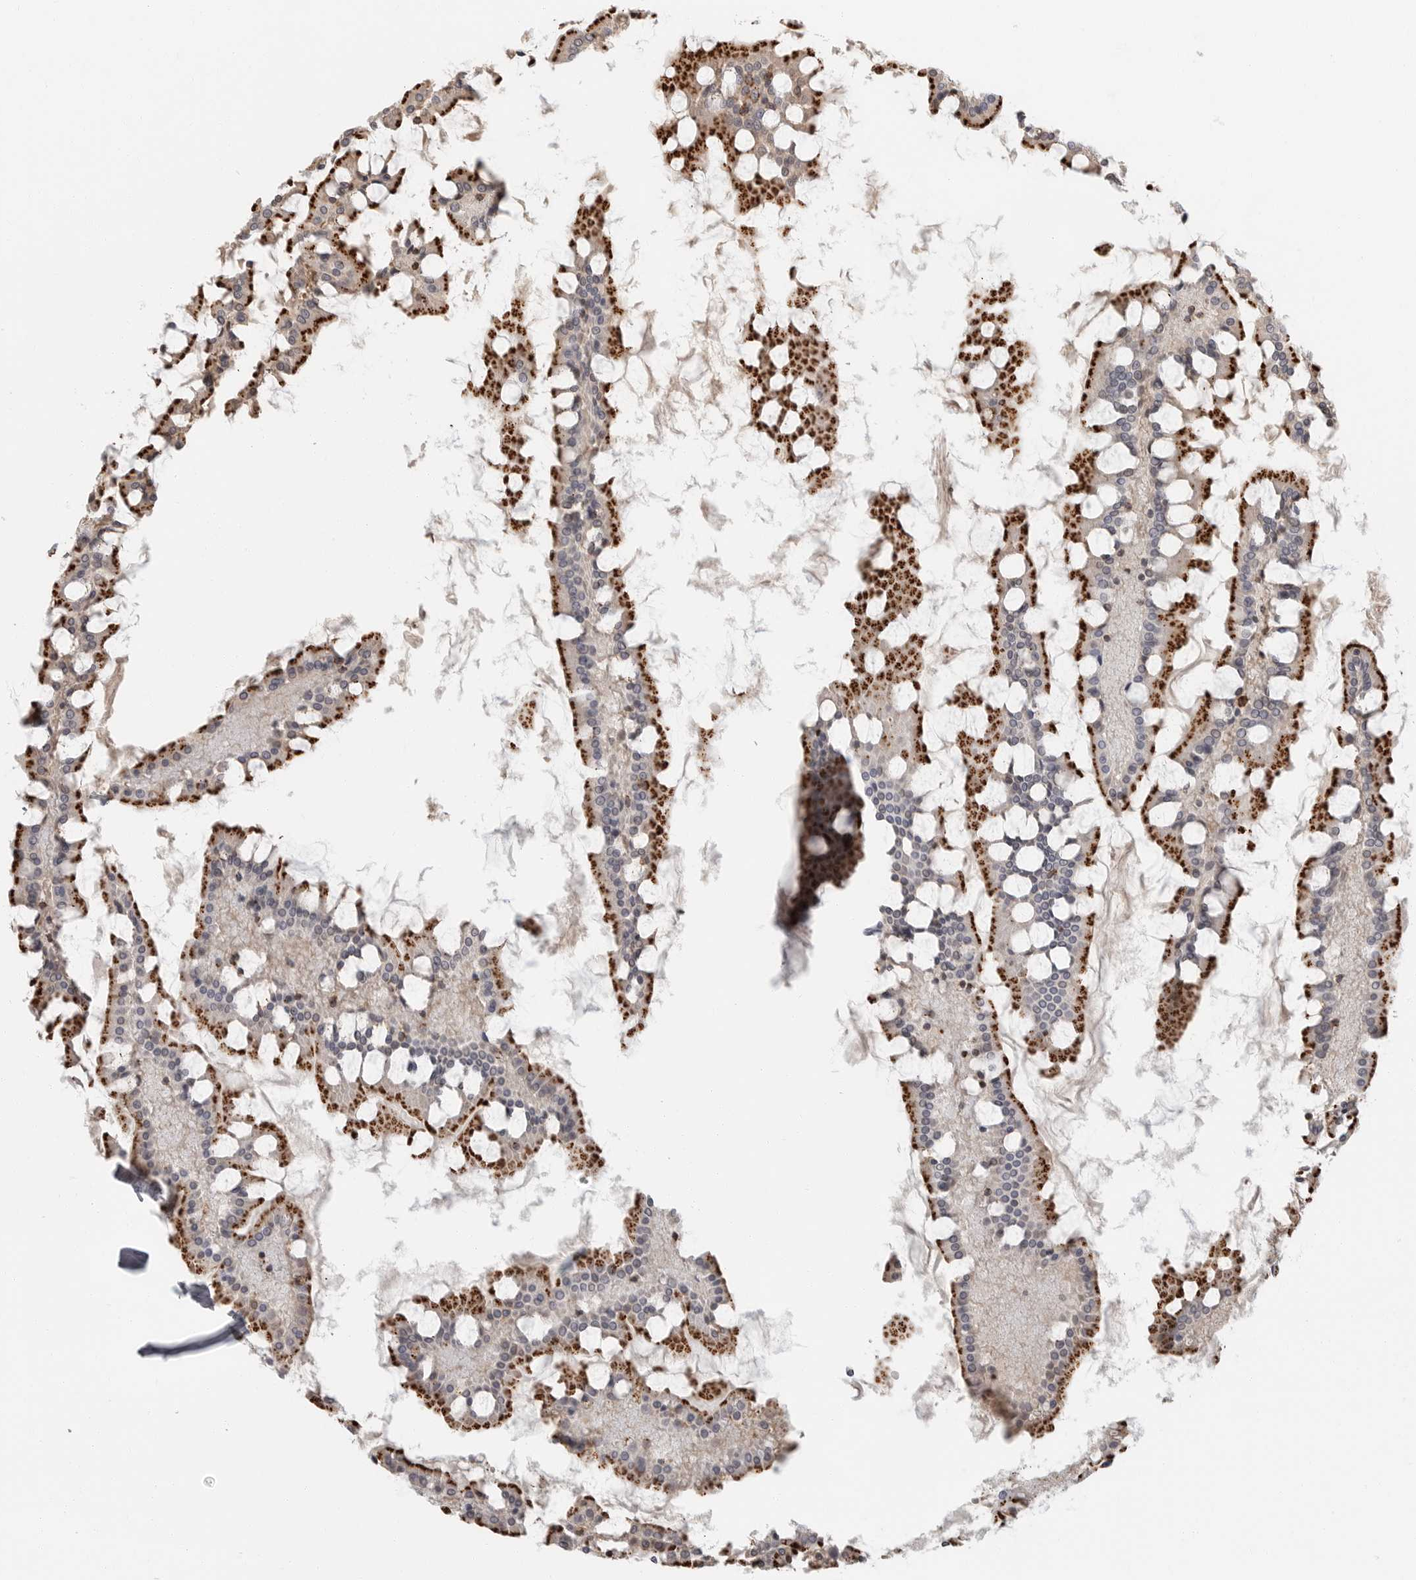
{"staining": {"intensity": "strong", "quantity": "25%-75%", "location": "cytoplasmic/membranous"}, "tissue": "small intestine", "cell_type": "Glandular cells", "image_type": "normal", "snomed": [{"axis": "morphology", "description": "Normal tissue, NOS"}, {"axis": "topography", "description": "Small intestine"}], "caption": "Protein analysis of normal small intestine demonstrates strong cytoplasmic/membranous staining in about 25%-75% of glandular cells. The protein is stained brown, and the nuclei are stained in blue (DAB (3,3'-diaminobenzidine) IHC with brightfield microscopy, high magnification).", "gene": "IFI30", "patient": {"sex": "male", "age": 41}}